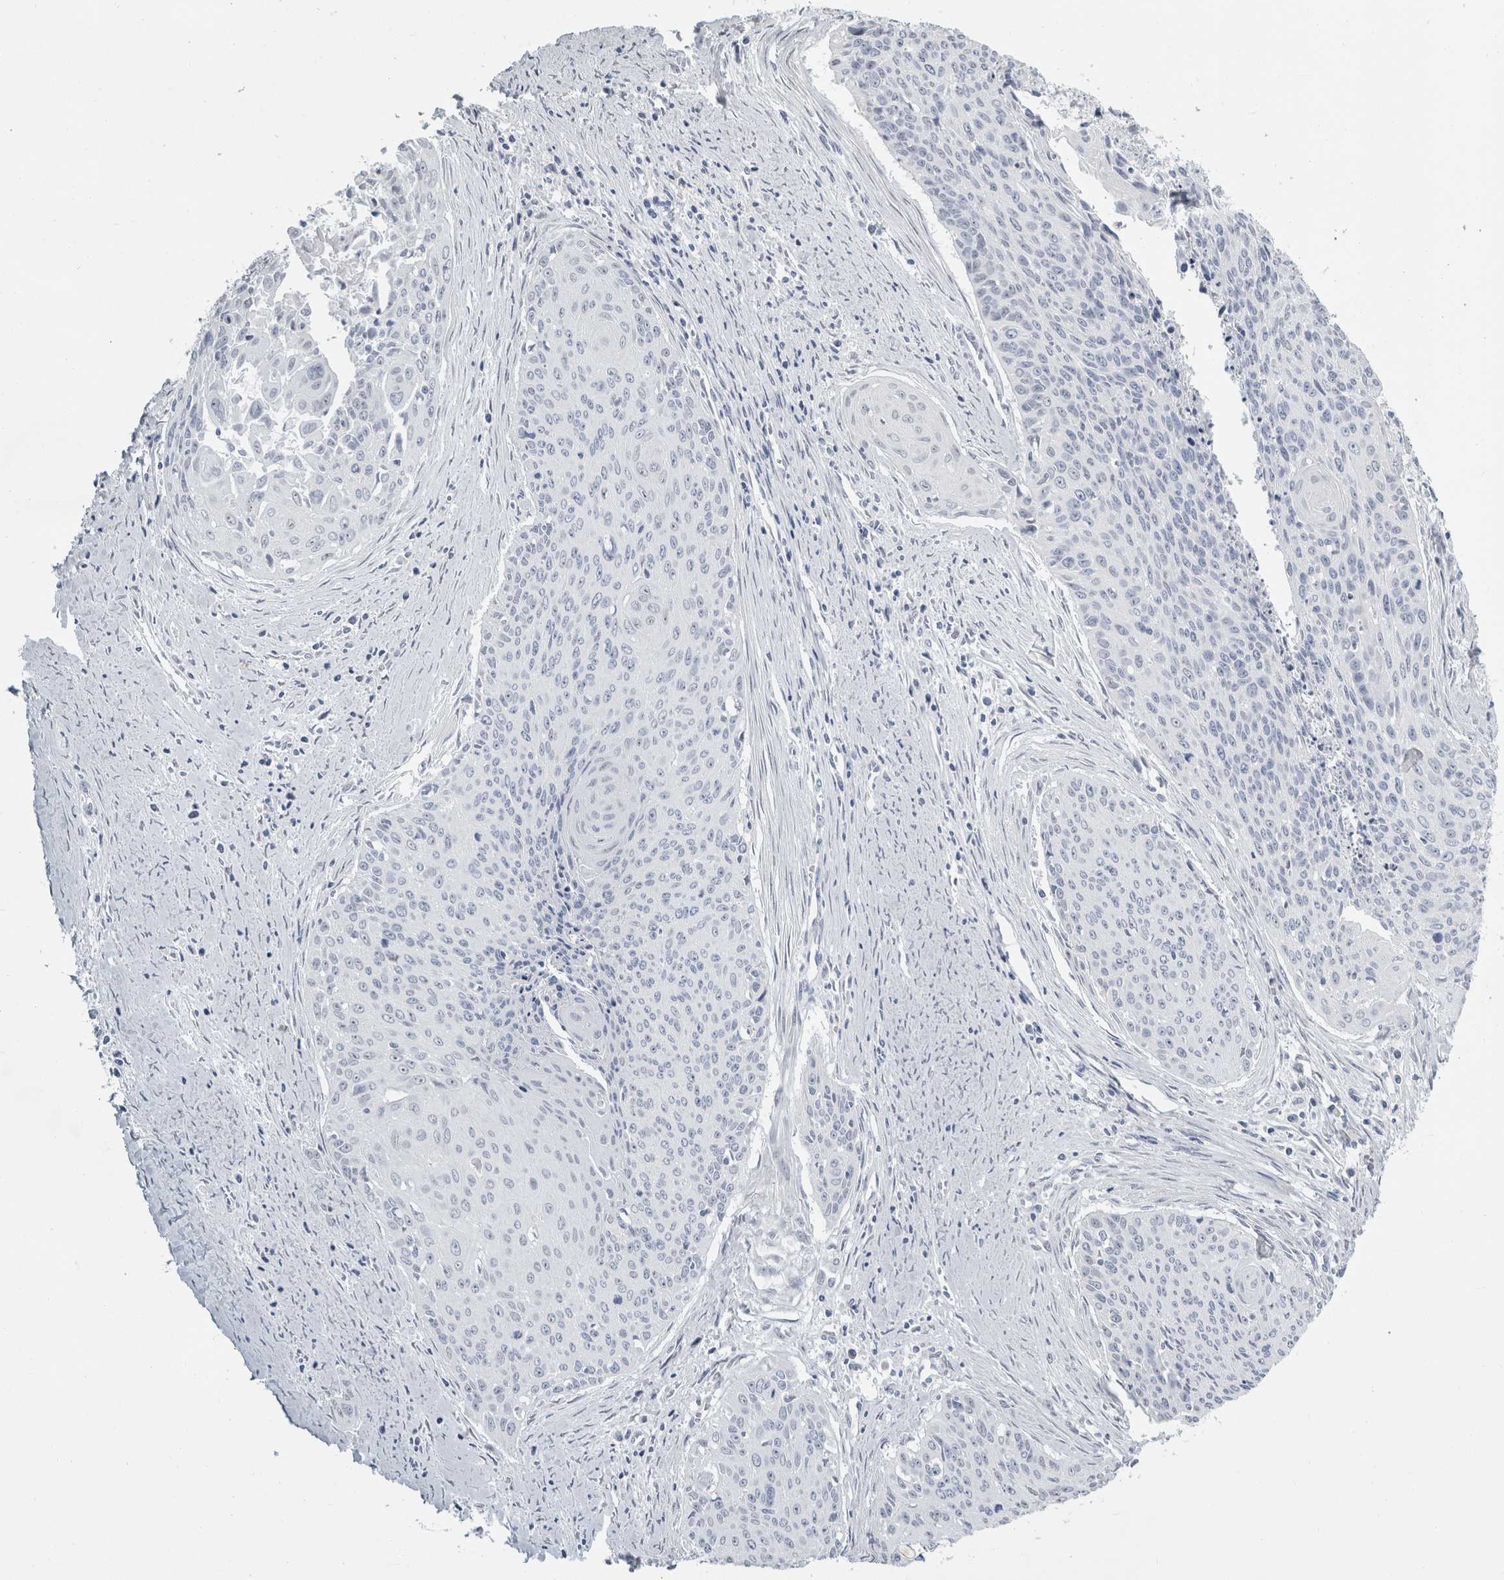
{"staining": {"intensity": "negative", "quantity": "none", "location": "none"}, "tissue": "cervical cancer", "cell_type": "Tumor cells", "image_type": "cancer", "snomed": [{"axis": "morphology", "description": "Squamous cell carcinoma, NOS"}, {"axis": "topography", "description": "Cervix"}], "caption": "Immunohistochemistry micrograph of neoplastic tissue: cervical squamous cell carcinoma stained with DAB shows no significant protein positivity in tumor cells. (Stains: DAB (3,3'-diaminobenzidine) IHC with hematoxylin counter stain, Microscopy: brightfield microscopy at high magnification).", "gene": "FXYD7", "patient": {"sex": "female", "age": 55}}